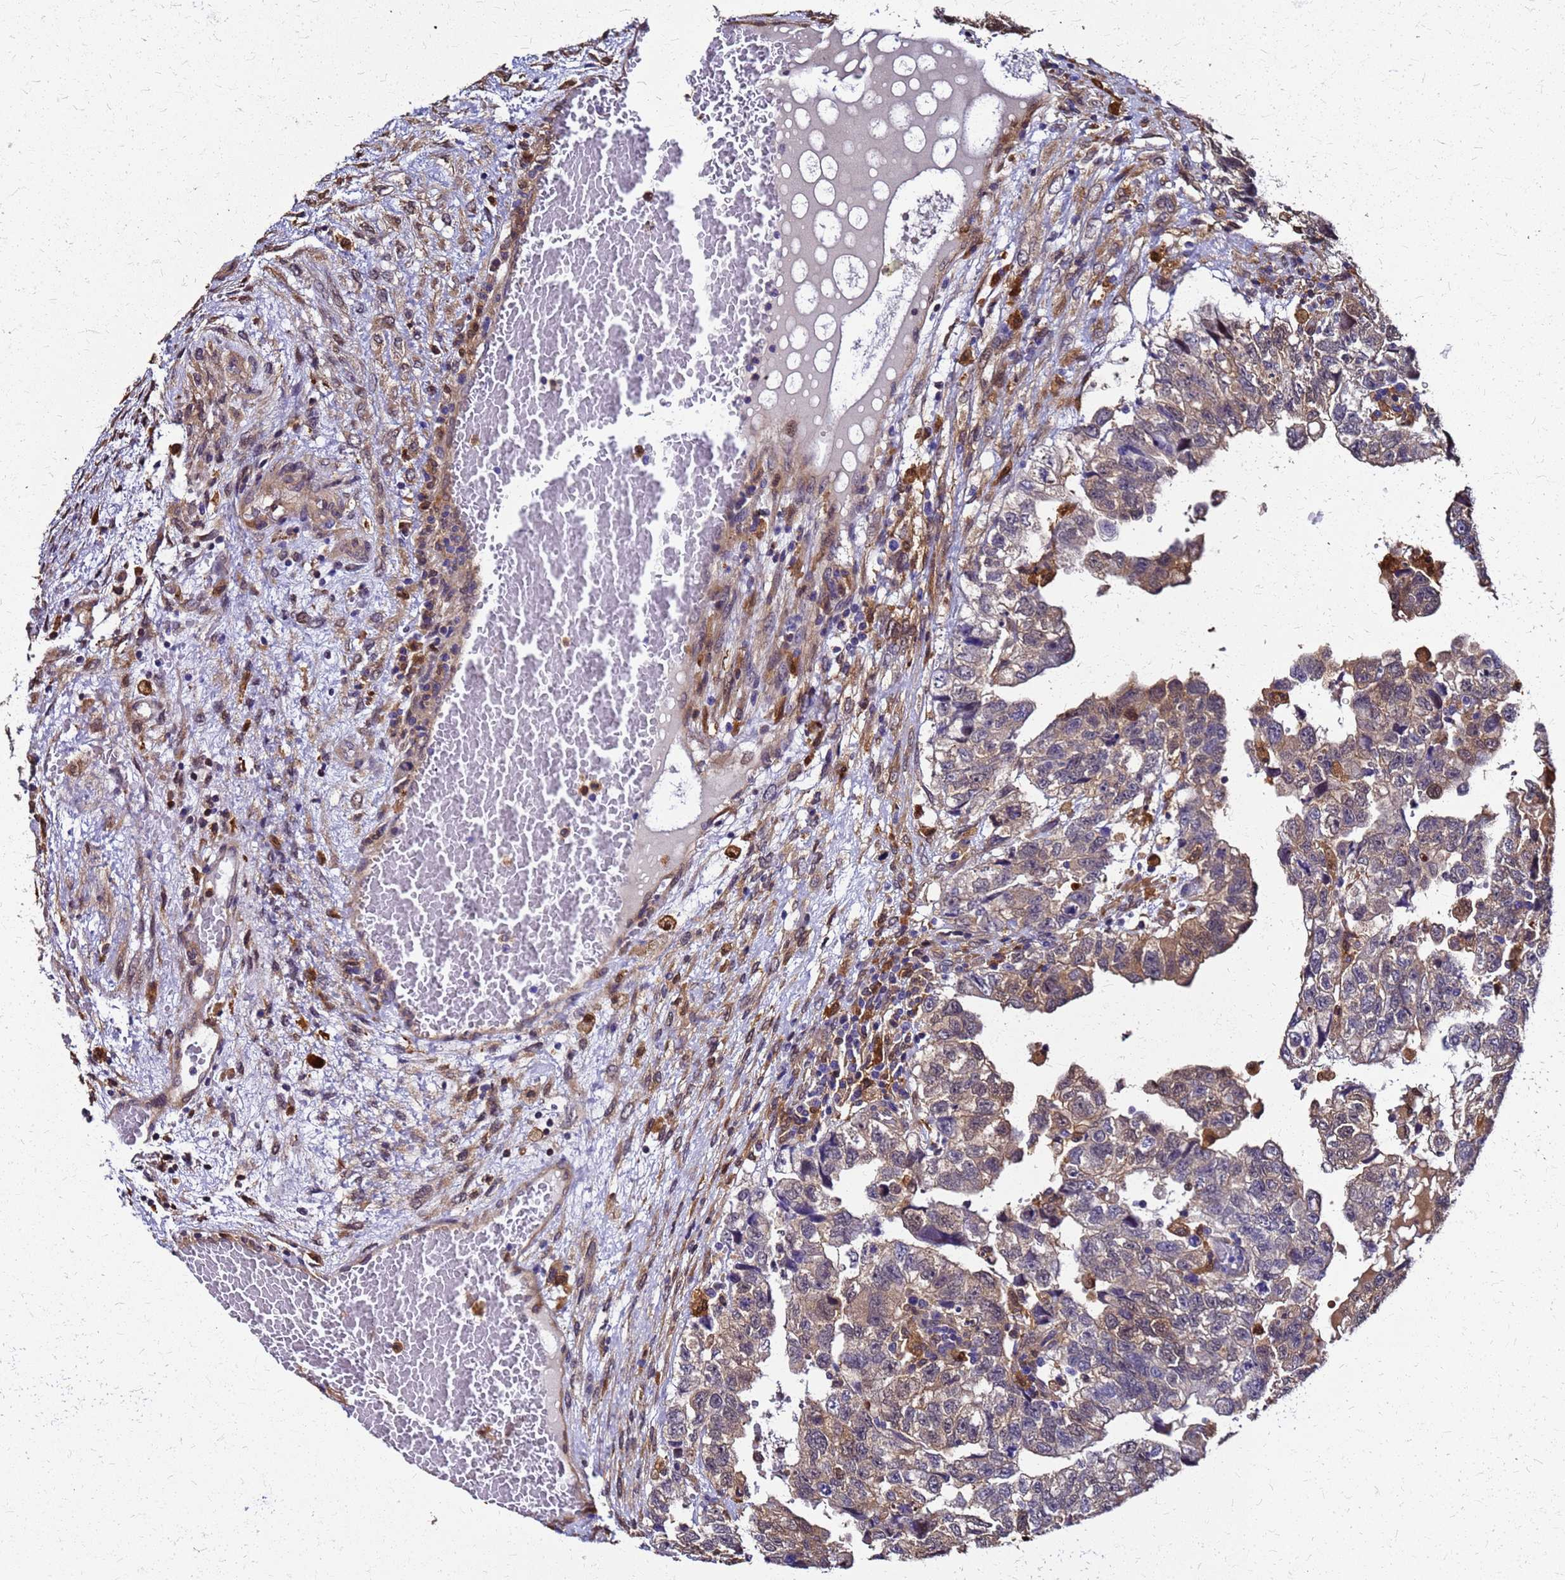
{"staining": {"intensity": "moderate", "quantity": "<25%", "location": "cytoplasmic/membranous"}, "tissue": "testis cancer", "cell_type": "Tumor cells", "image_type": "cancer", "snomed": [{"axis": "morphology", "description": "Carcinoma, Embryonal, NOS"}, {"axis": "topography", "description": "Testis"}], "caption": "Immunohistochemical staining of human testis cancer shows low levels of moderate cytoplasmic/membranous positivity in about <25% of tumor cells.", "gene": "S100A11", "patient": {"sex": "male", "age": 36}}